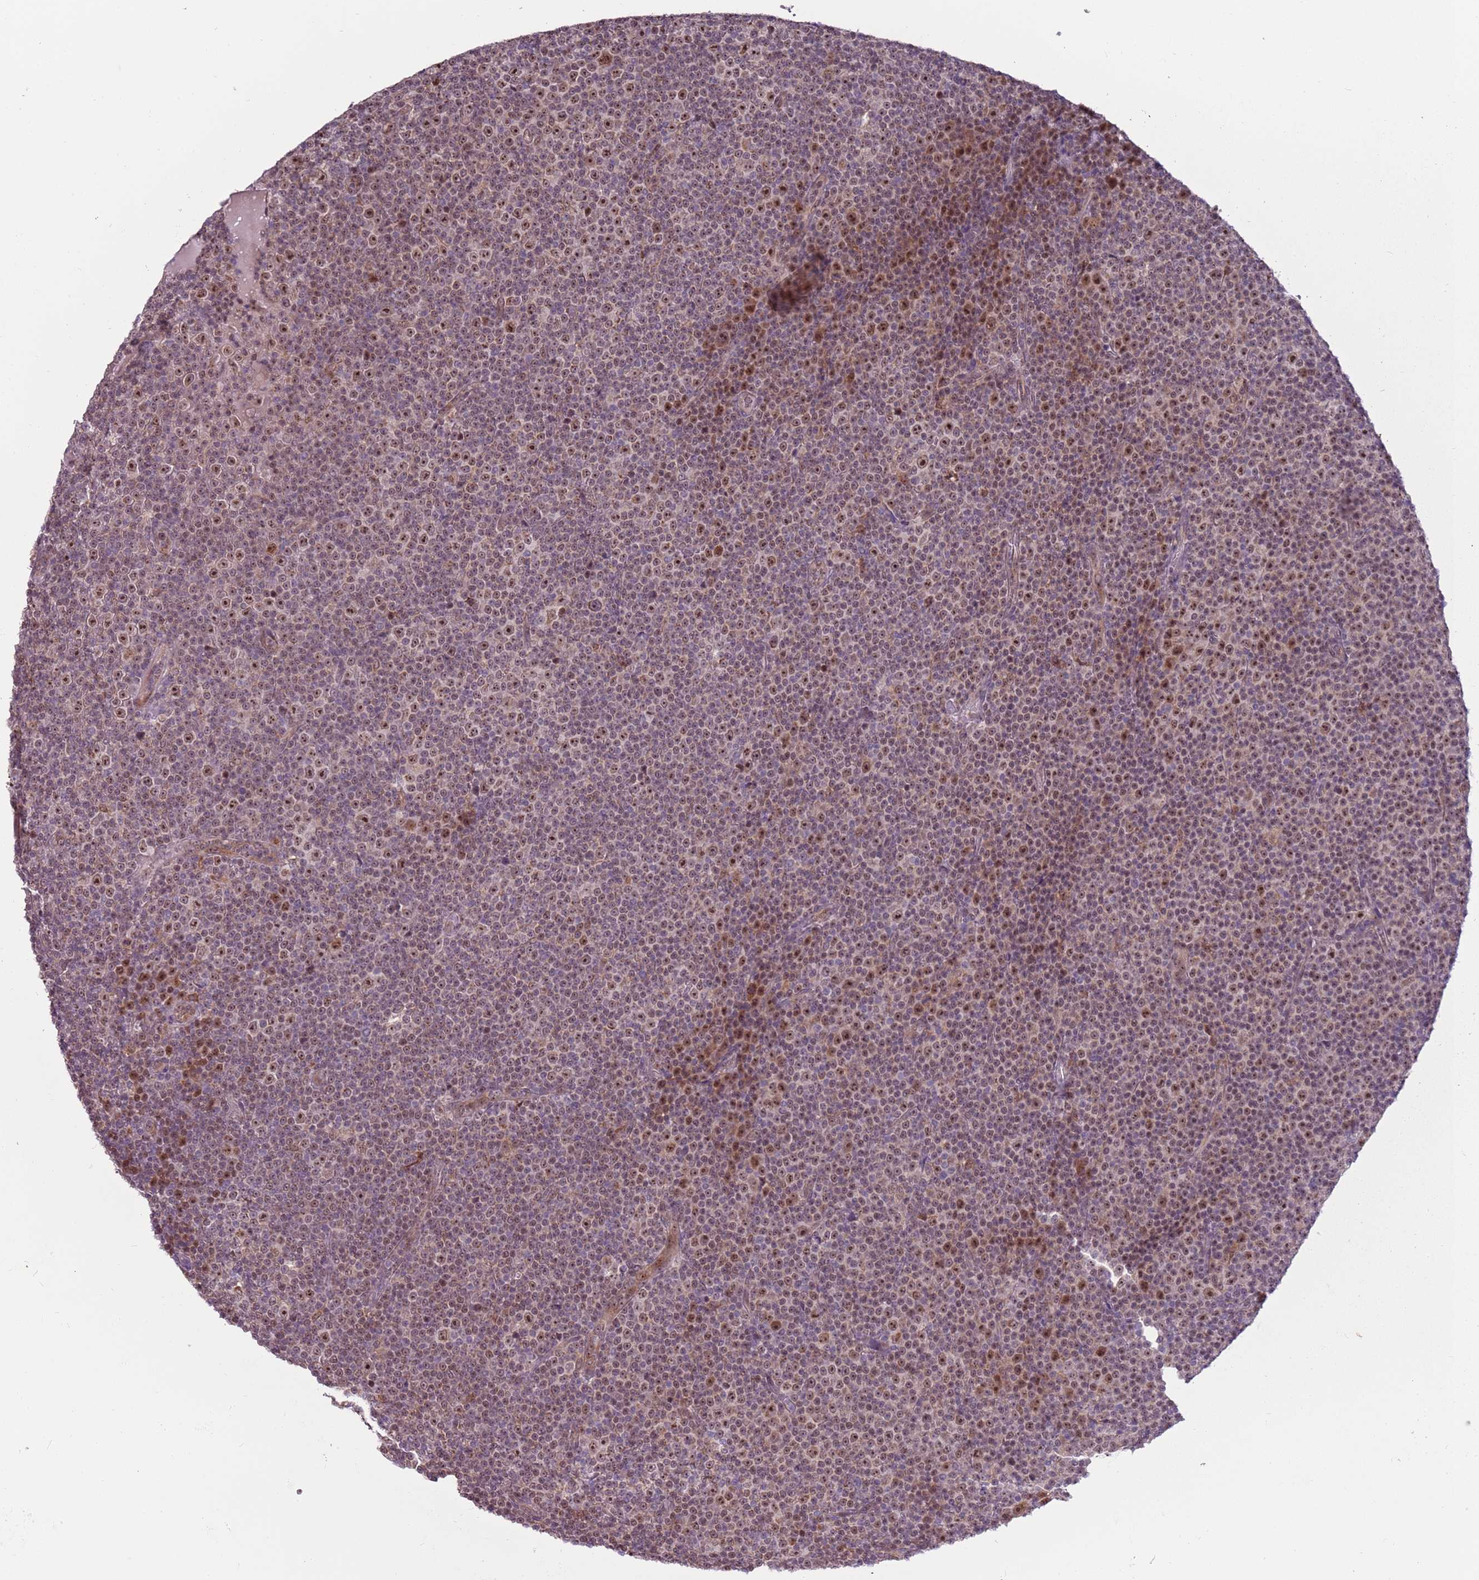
{"staining": {"intensity": "moderate", "quantity": ">75%", "location": "nuclear"}, "tissue": "lymphoma", "cell_type": "Tumor cells", "image_type": "cancer", "snomed": [{"axis": "morphology", "description": "Malignant lymphoma, non-Hodgkin's type, Low grade"}, {"axis": "topography", "description": "Lymph node"}], "caption": "DAB immunohistochemical staining of low-grade malignant lymphoma, non-Hodgkin's type displays moderate nuclear protein expression in approximately >75% of tumor cells. The staining was performed using DAB to visualize the protein expression in brown, while the nuclei were stained in blue with hematoxylin (Magnification: 20x).", "gene": "UCMA", "patient": {"sex": "female", "age": 67}}